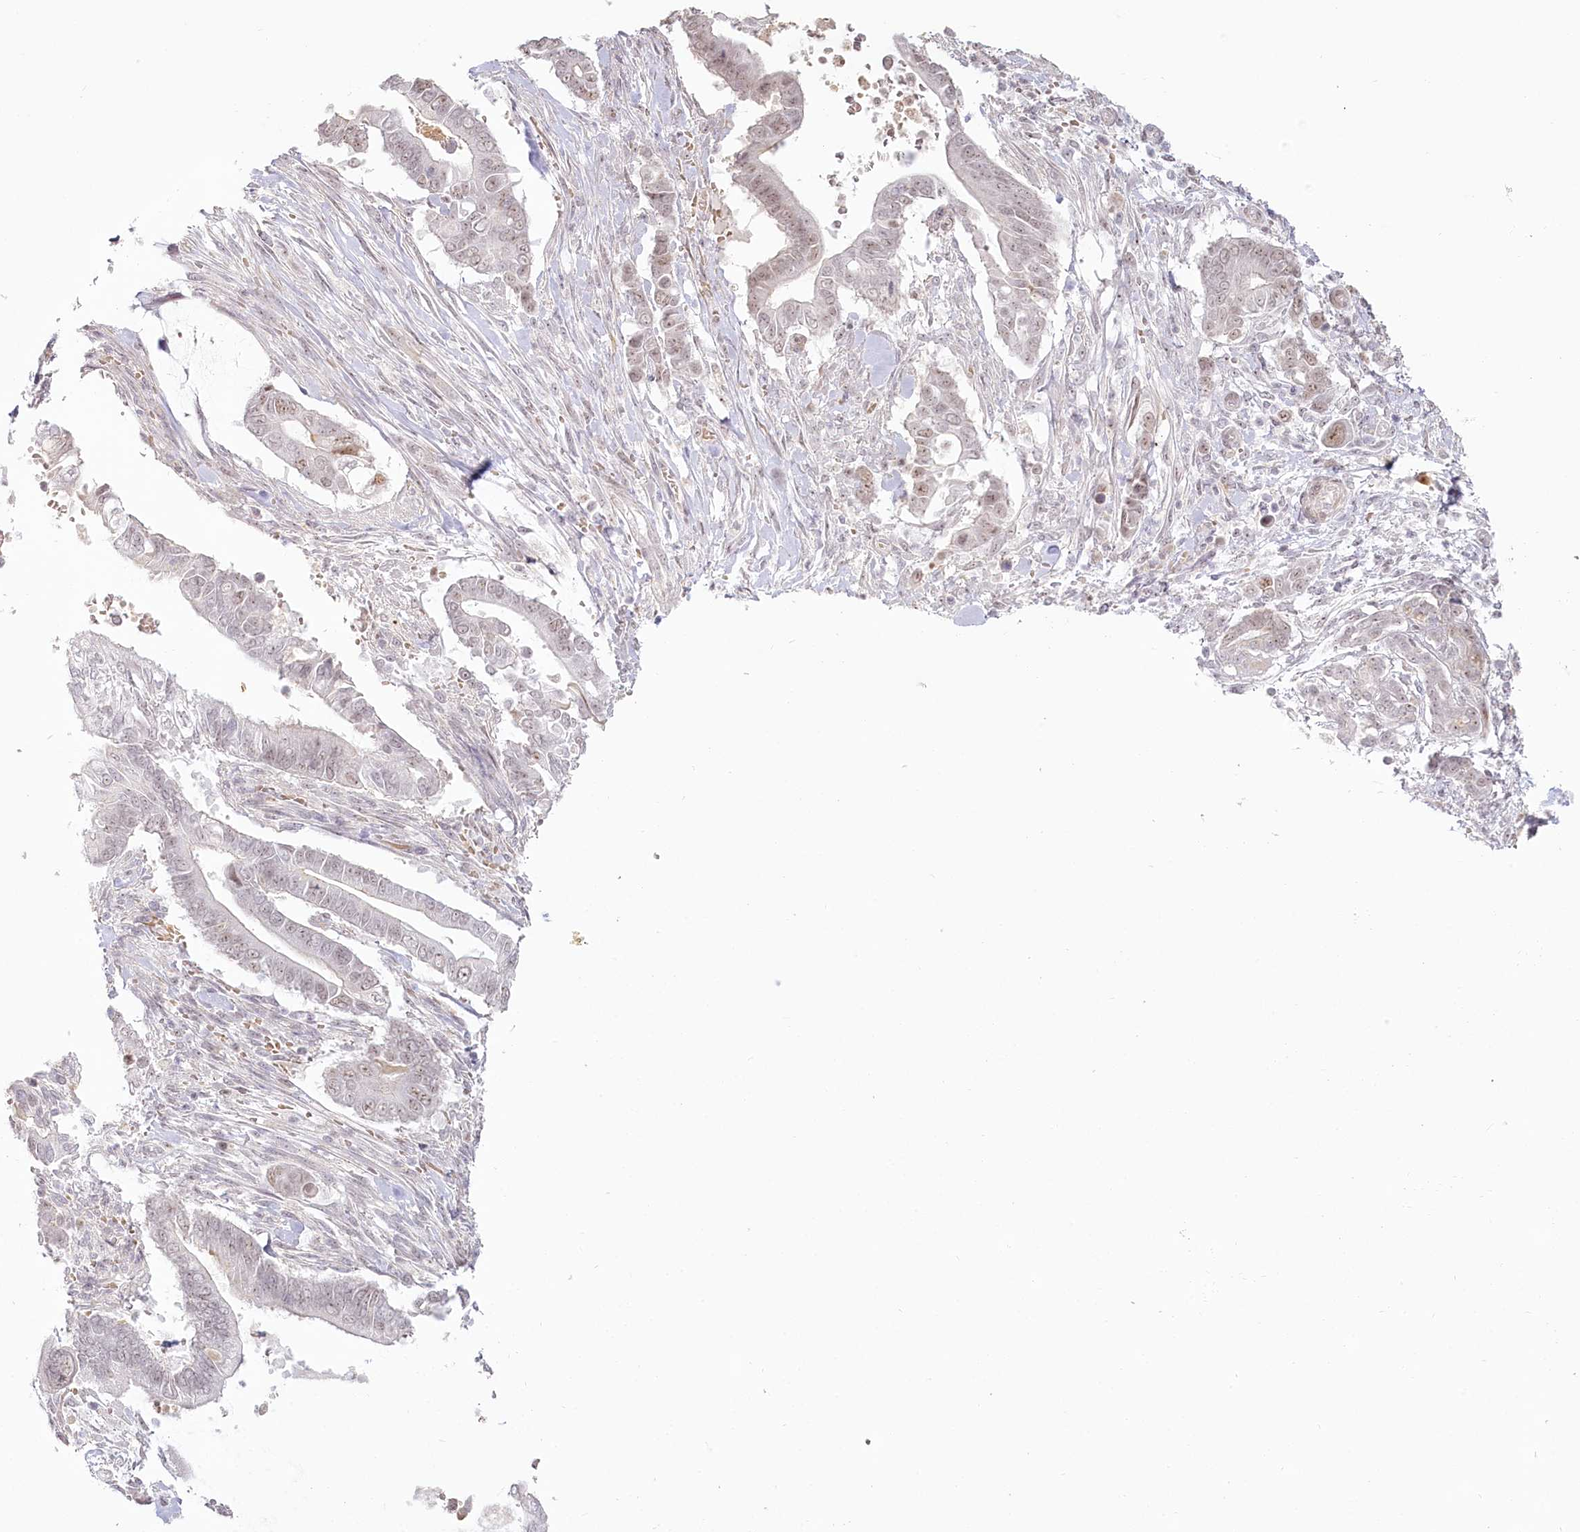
{"staining": {"intensity": "weak", "quantity": "25%-75%", "location": "nuclear"}, "tissue": "pancreatic cancer", "cell_type": "Tumor cells", "image_type": "cancer", "snomed": [{"axis": "morphology", "description": "Adenocarcinoma, NOS"}, {"axis": "topography", "description": "Pancreas"}], "caption": "Immunohistochemical staining of human pancreatic cancer (adenocarcinoma) displays weak nuclear protein staining in about 25%-75% of tumor cells.", "gene": "EXOSC7", "patient": {"sex": "male", "age": 68}}